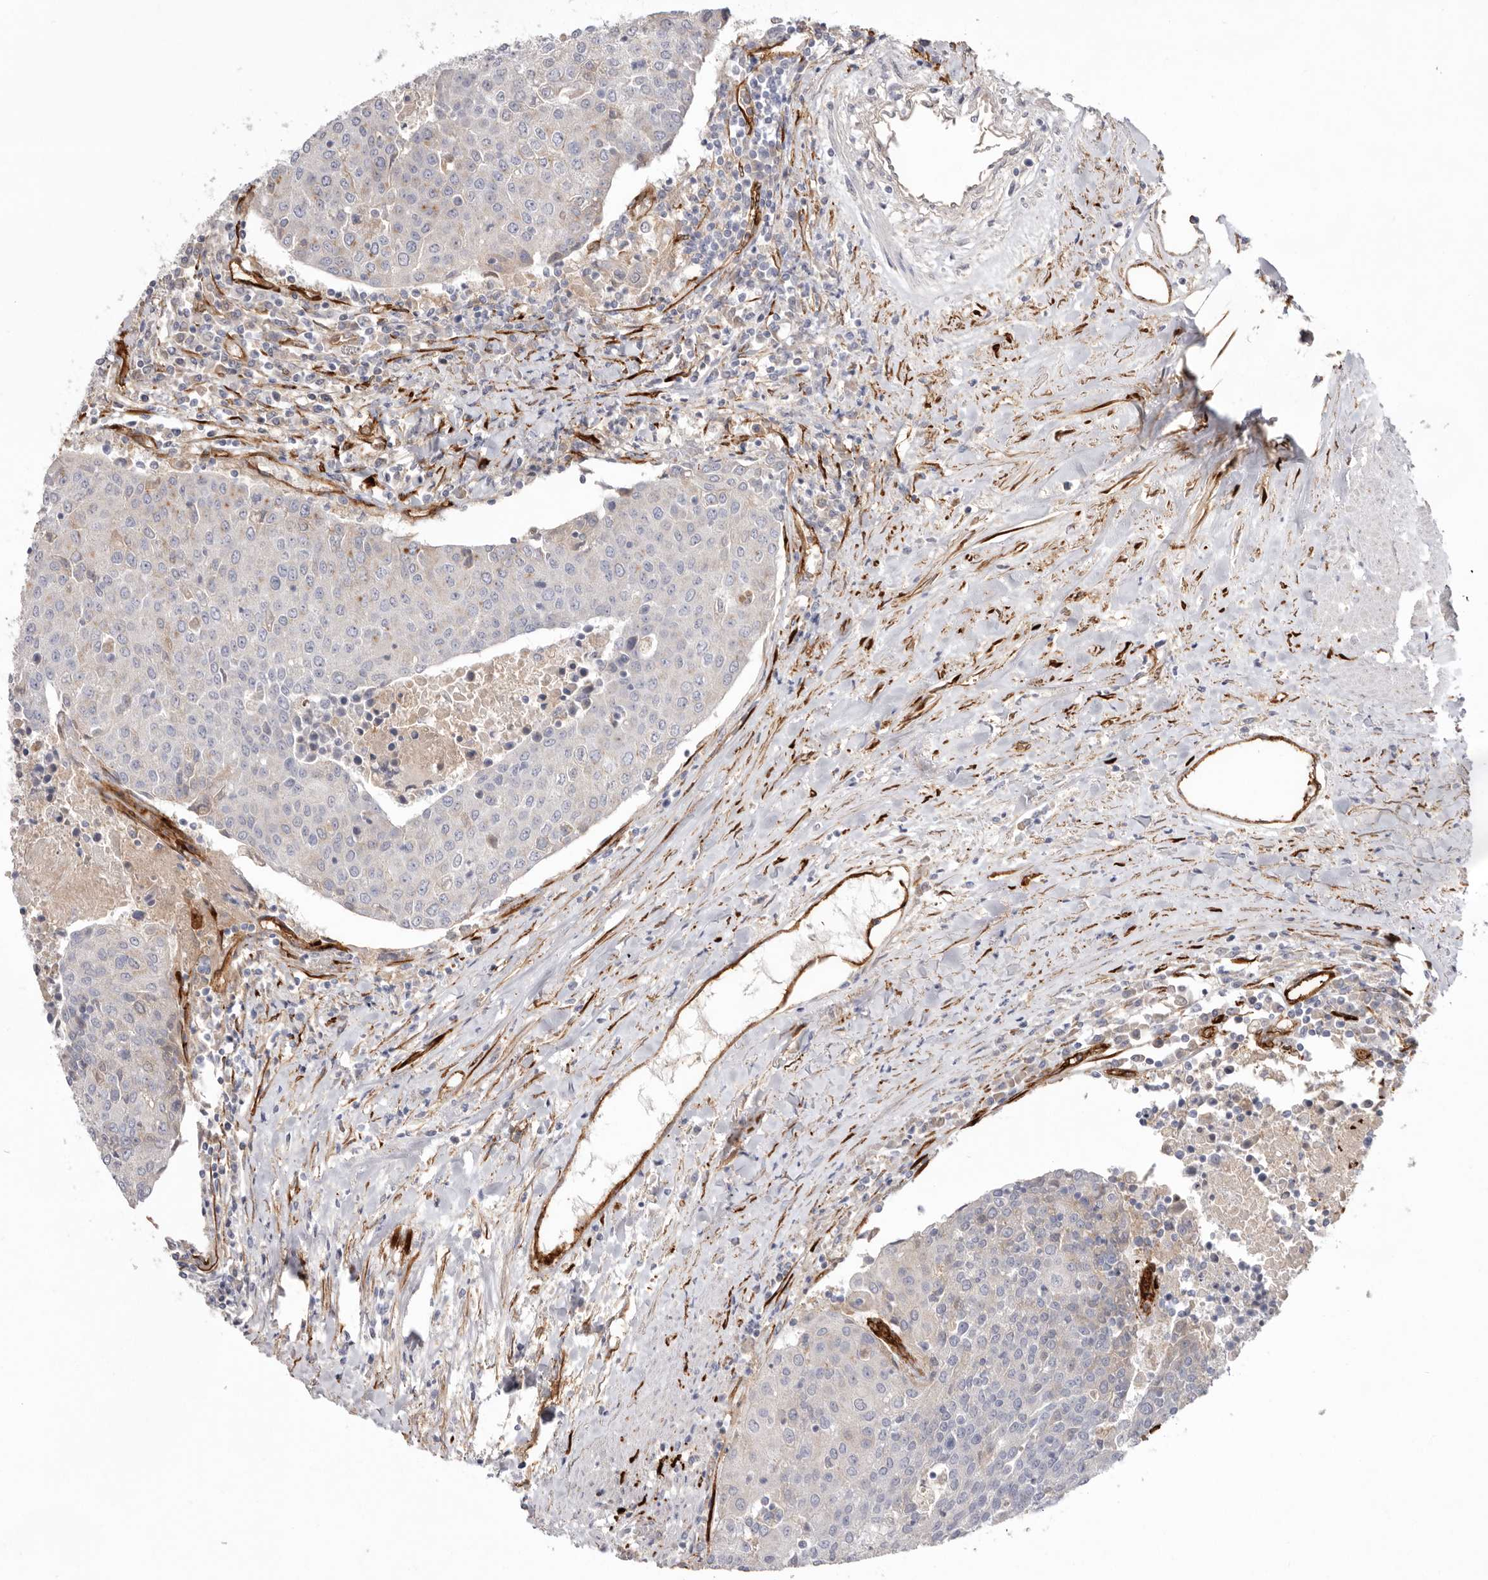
{"staining": {"intensity": "negative", "quantity": "none", "location": "none"}, "tissue": "urothelial cancer", "cell_type": "Tumor cells", "image_type": "cancer", "snomed": [{"axis": "morphology", "description": "Urothelial carcinoma, High grade"}, {"axis": "topography", "description": "Urinary bladder"}], "caption": "DAB (3,3'-diaminobenzidine) immunohistochemical staining of urothelial cancer demonstrates no significant expression in tumor cells.", "gene": "LRRC66", "patient": {"sex": "female", "age": 85}}